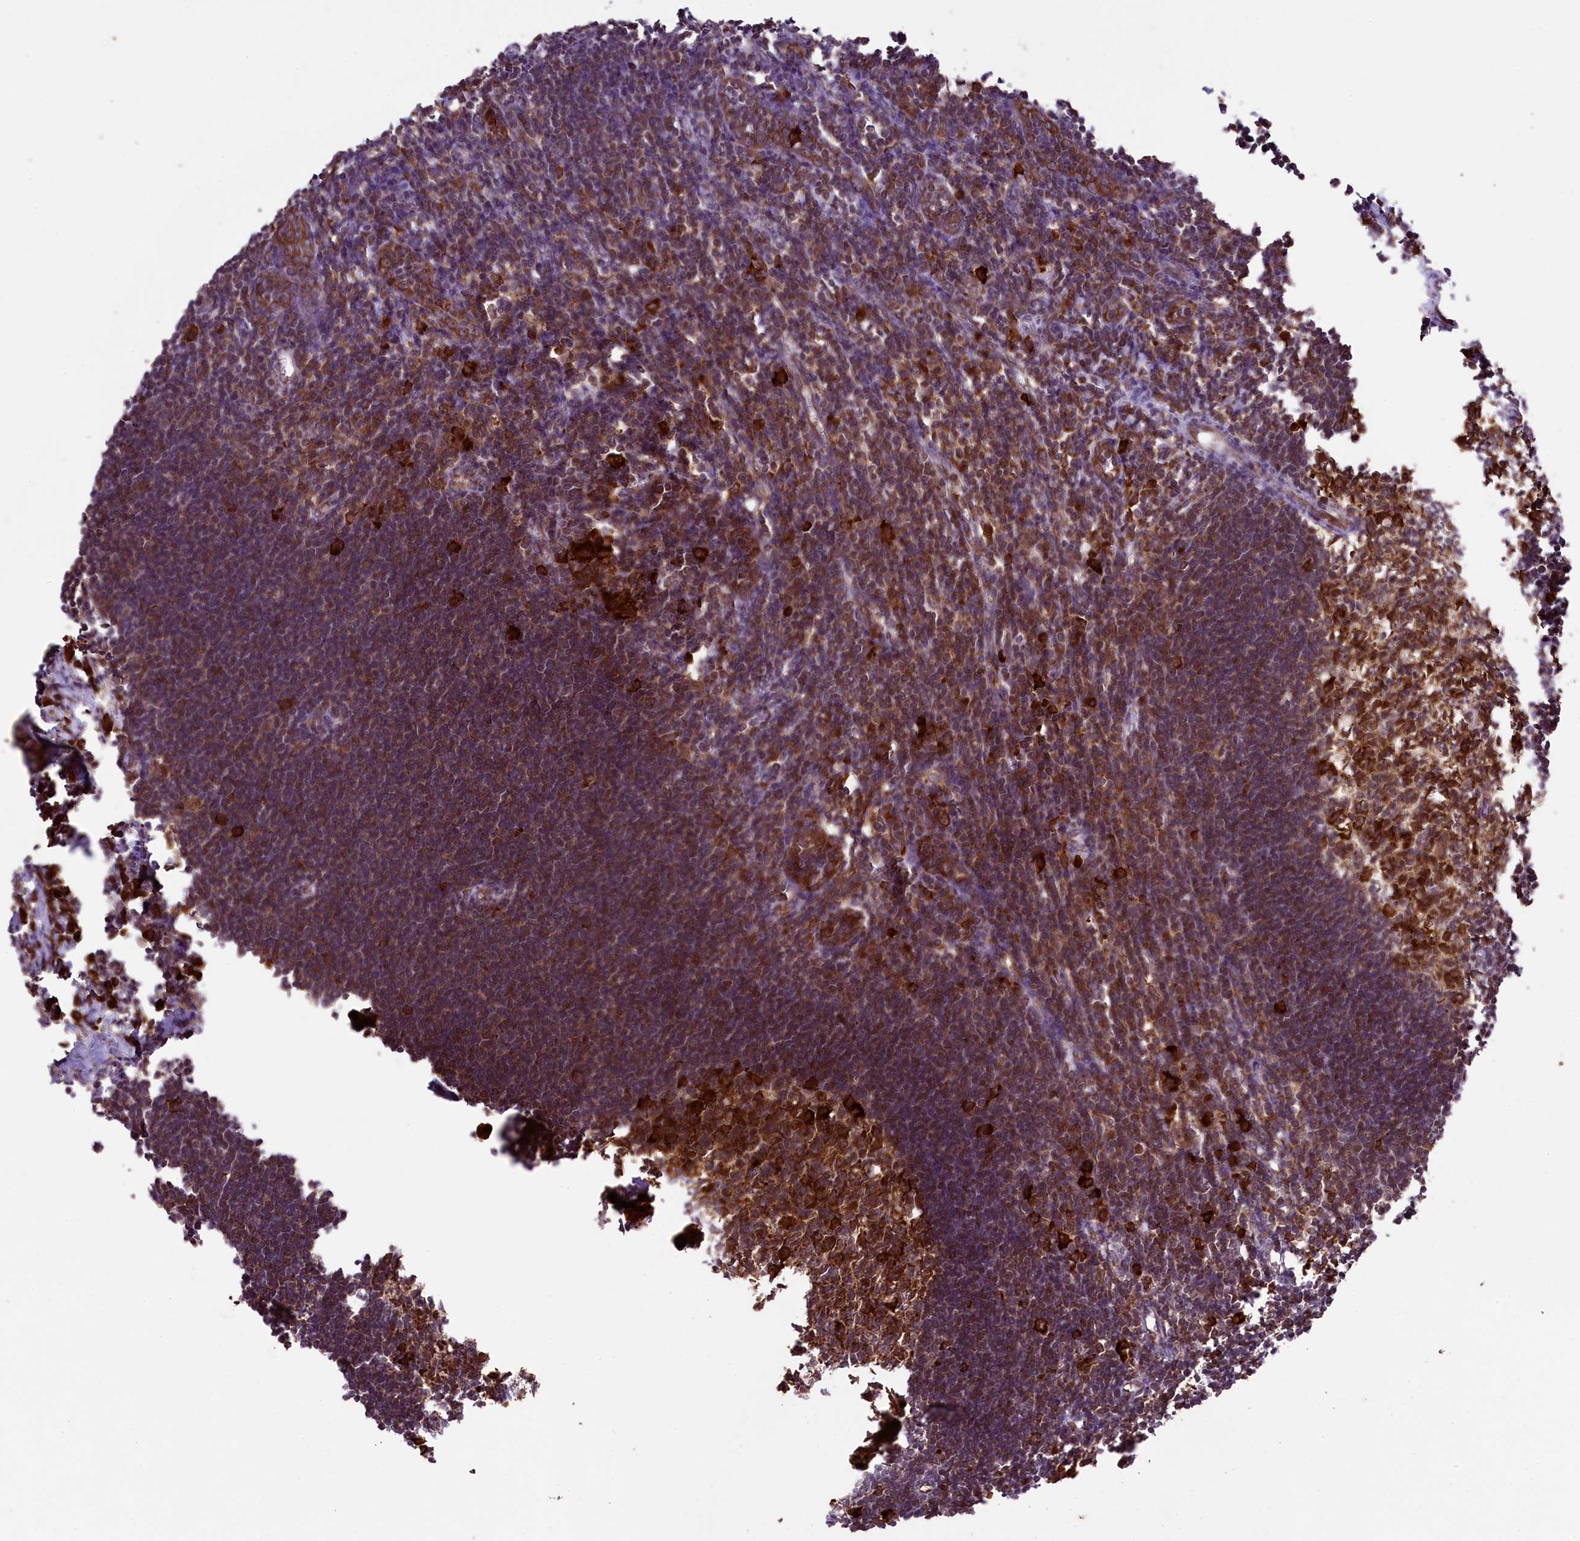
{"staining": {"intensity": "strong", "quantity": ">75%", "location": "cytoplasmic/membranous"}, "tissue": "lymph node", "cell_type": "Germinal center cells", "image_type": "normal", "snomed": [{"axis": "morphology", "description": "Normal tissue, NOS"}, {"axis": "morphology", "description": "Malignant melanoma, Metastatic site"}, {"axis": "topography", "description": "Lymph node"}], "caption": "A brown stain highlights strong cytoplasmic/membranous staining of a protein in germinal center cells of normal lymph node. (Brightfield microscopy of DAB IHC at high magnification).", "gene": "LARP4", "patient": {"sex": "male", "age": 41}}